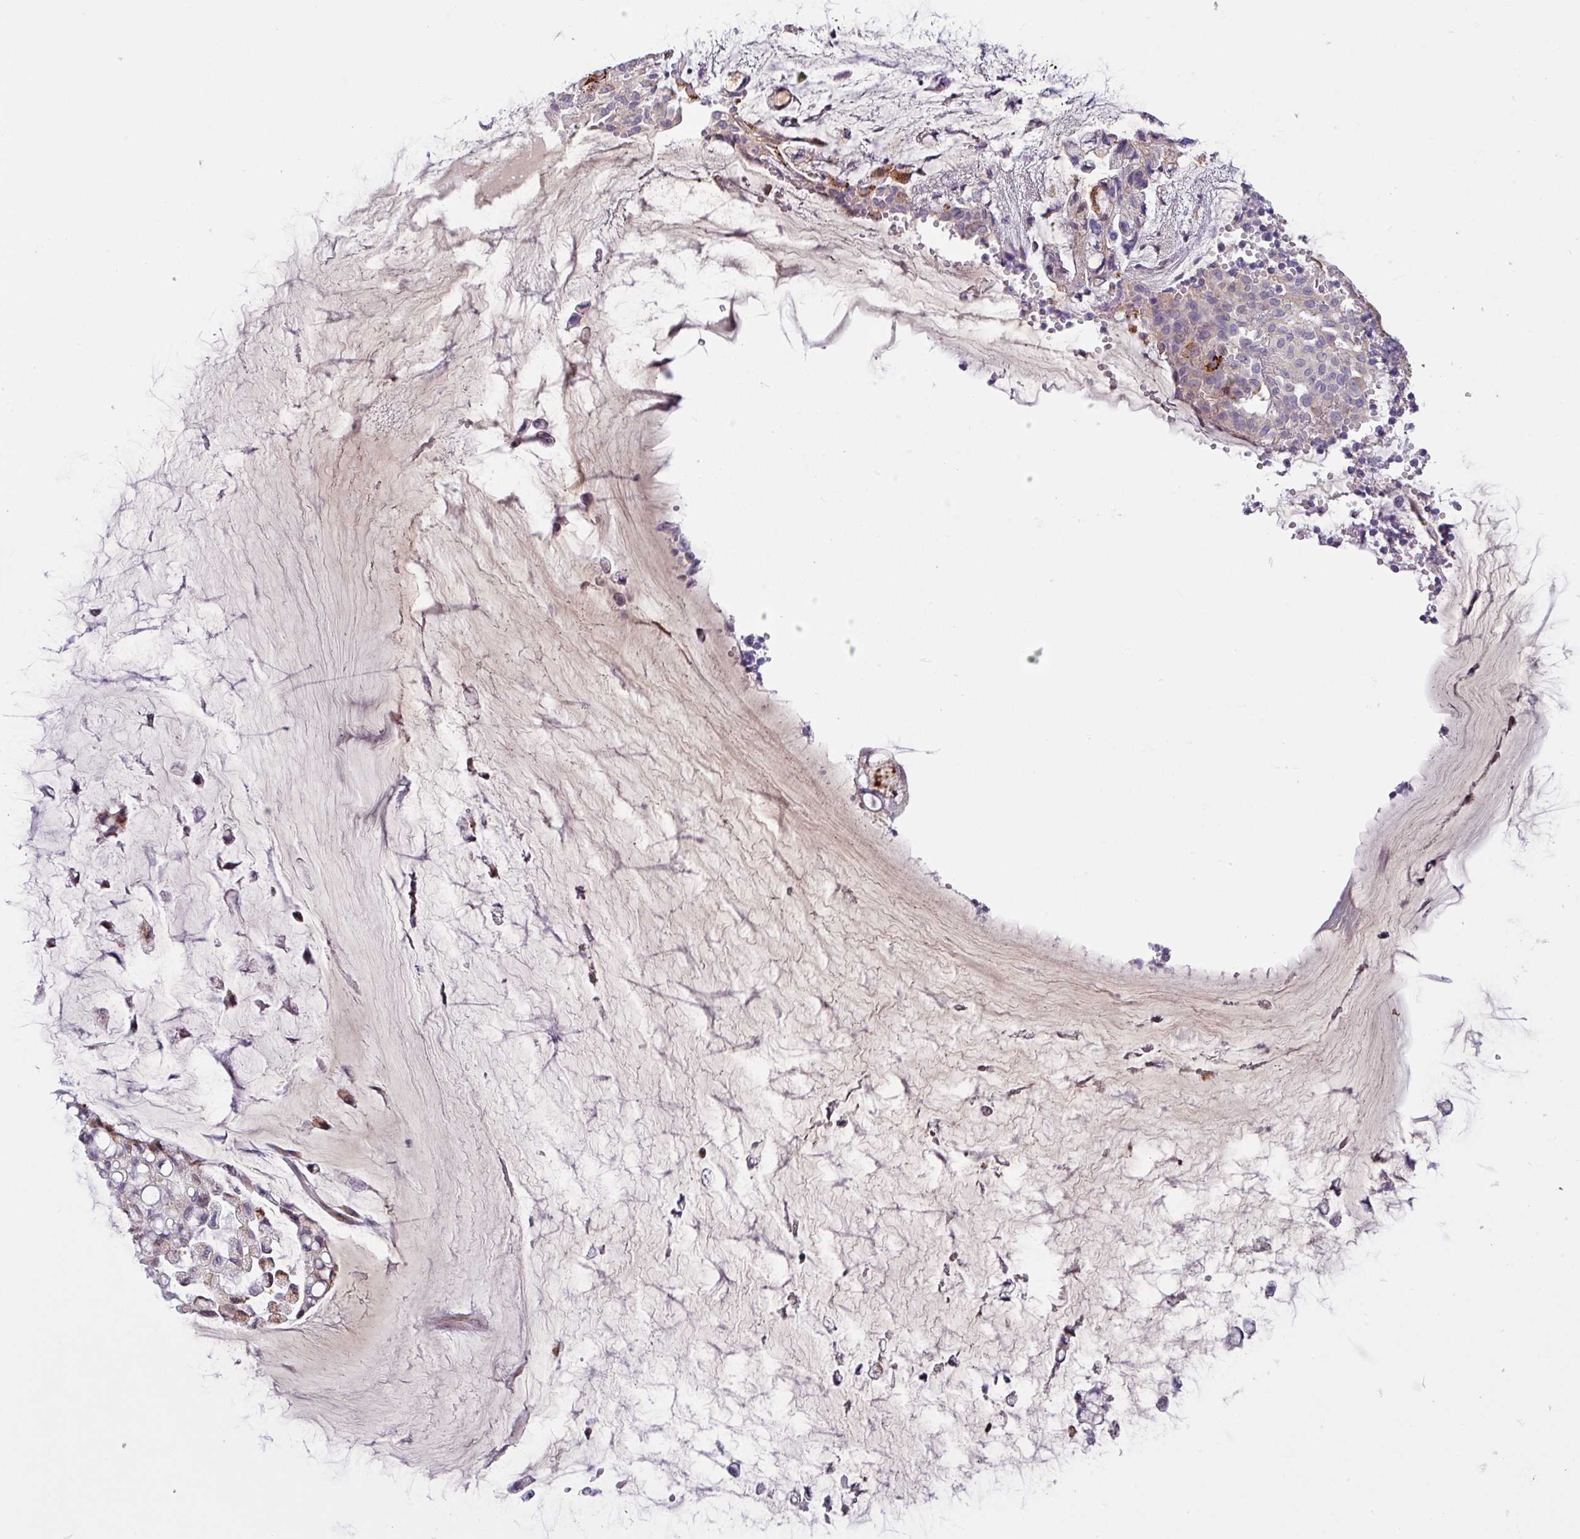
{"staining": {"intensity": "negative", "quantity": "none", "location": "none"}, "tissue": "ovarian cancer", "cell_type": "Tumor cells", "image_type": "cancer", "snomed": [{"axis": "morphology", "description": "Cystadenocarcinoma, mucinous, NOS"}, {"axis": "topography", "description": "Ovary"}], "caption": "Mucinous cystadenocarcinoma (ovarian) stained for a protein using IHC displays no staining tumor cells.", "gene": "KLHL3", "patient": {"sex": "female", "age": 39}}